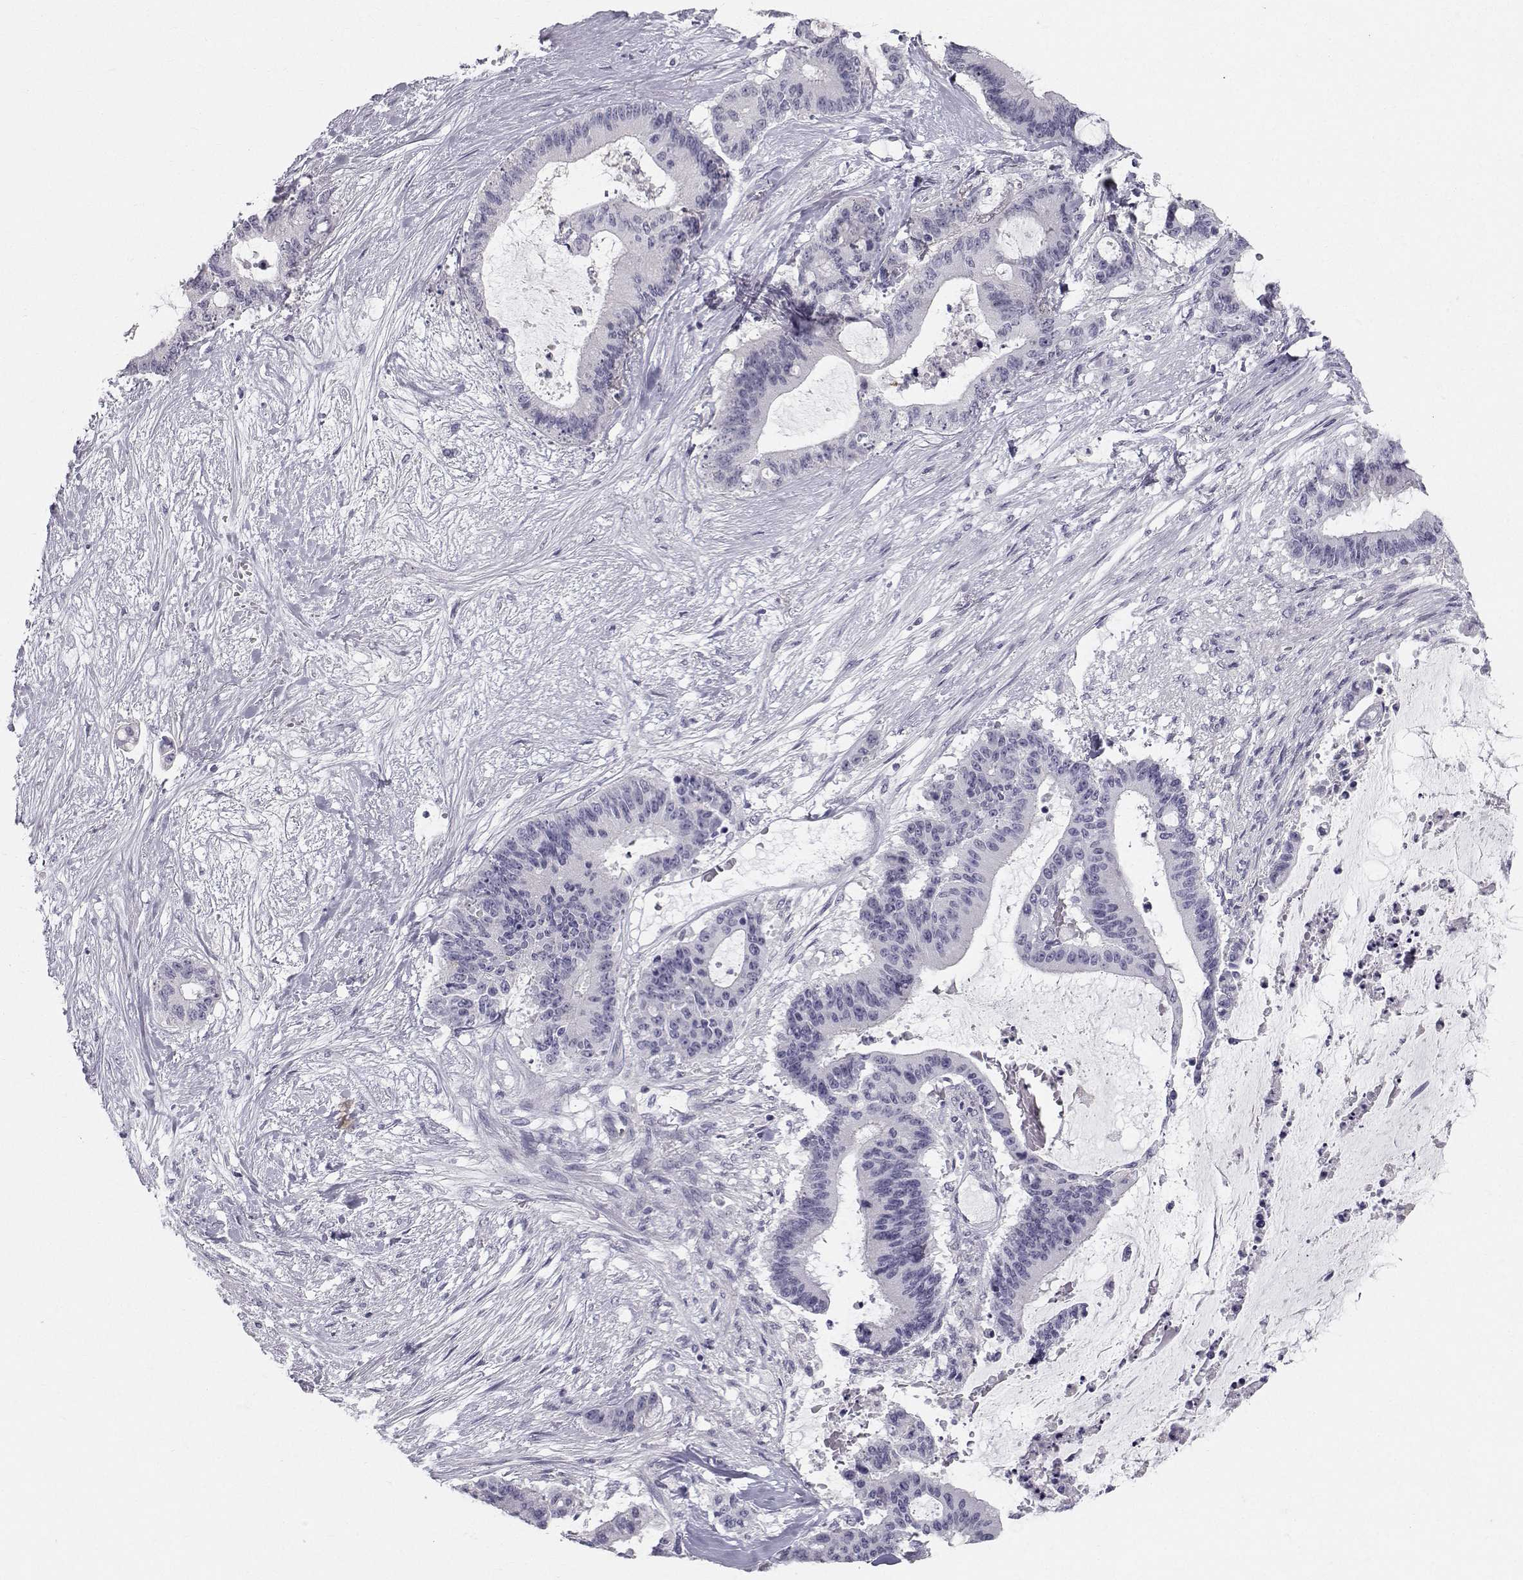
{"staining": {"intensity": "negative", "quantity": "none", "location": "none"}, "tissue": "liver cancer", "cell_type": "Tumor cells", "image_type": "cancer", "snomed": [{"axis": "morphology", "description": "Normal tissue, NOS"}, {"axis": "morphology", "description": "Cholangiocarcinoma"}, {"axis": "topography", "description": "Liver"}, {"axis": "topography", "description": "Peripheral nerve tissue"}], "caption": "This is an immunohistochemistry (IHC) micrograph of liver cholangiocarcinoma. There is no expression in tumor cells.", "gene": "SPDYE4", "patient": {"sex": "female", "age": 73}}